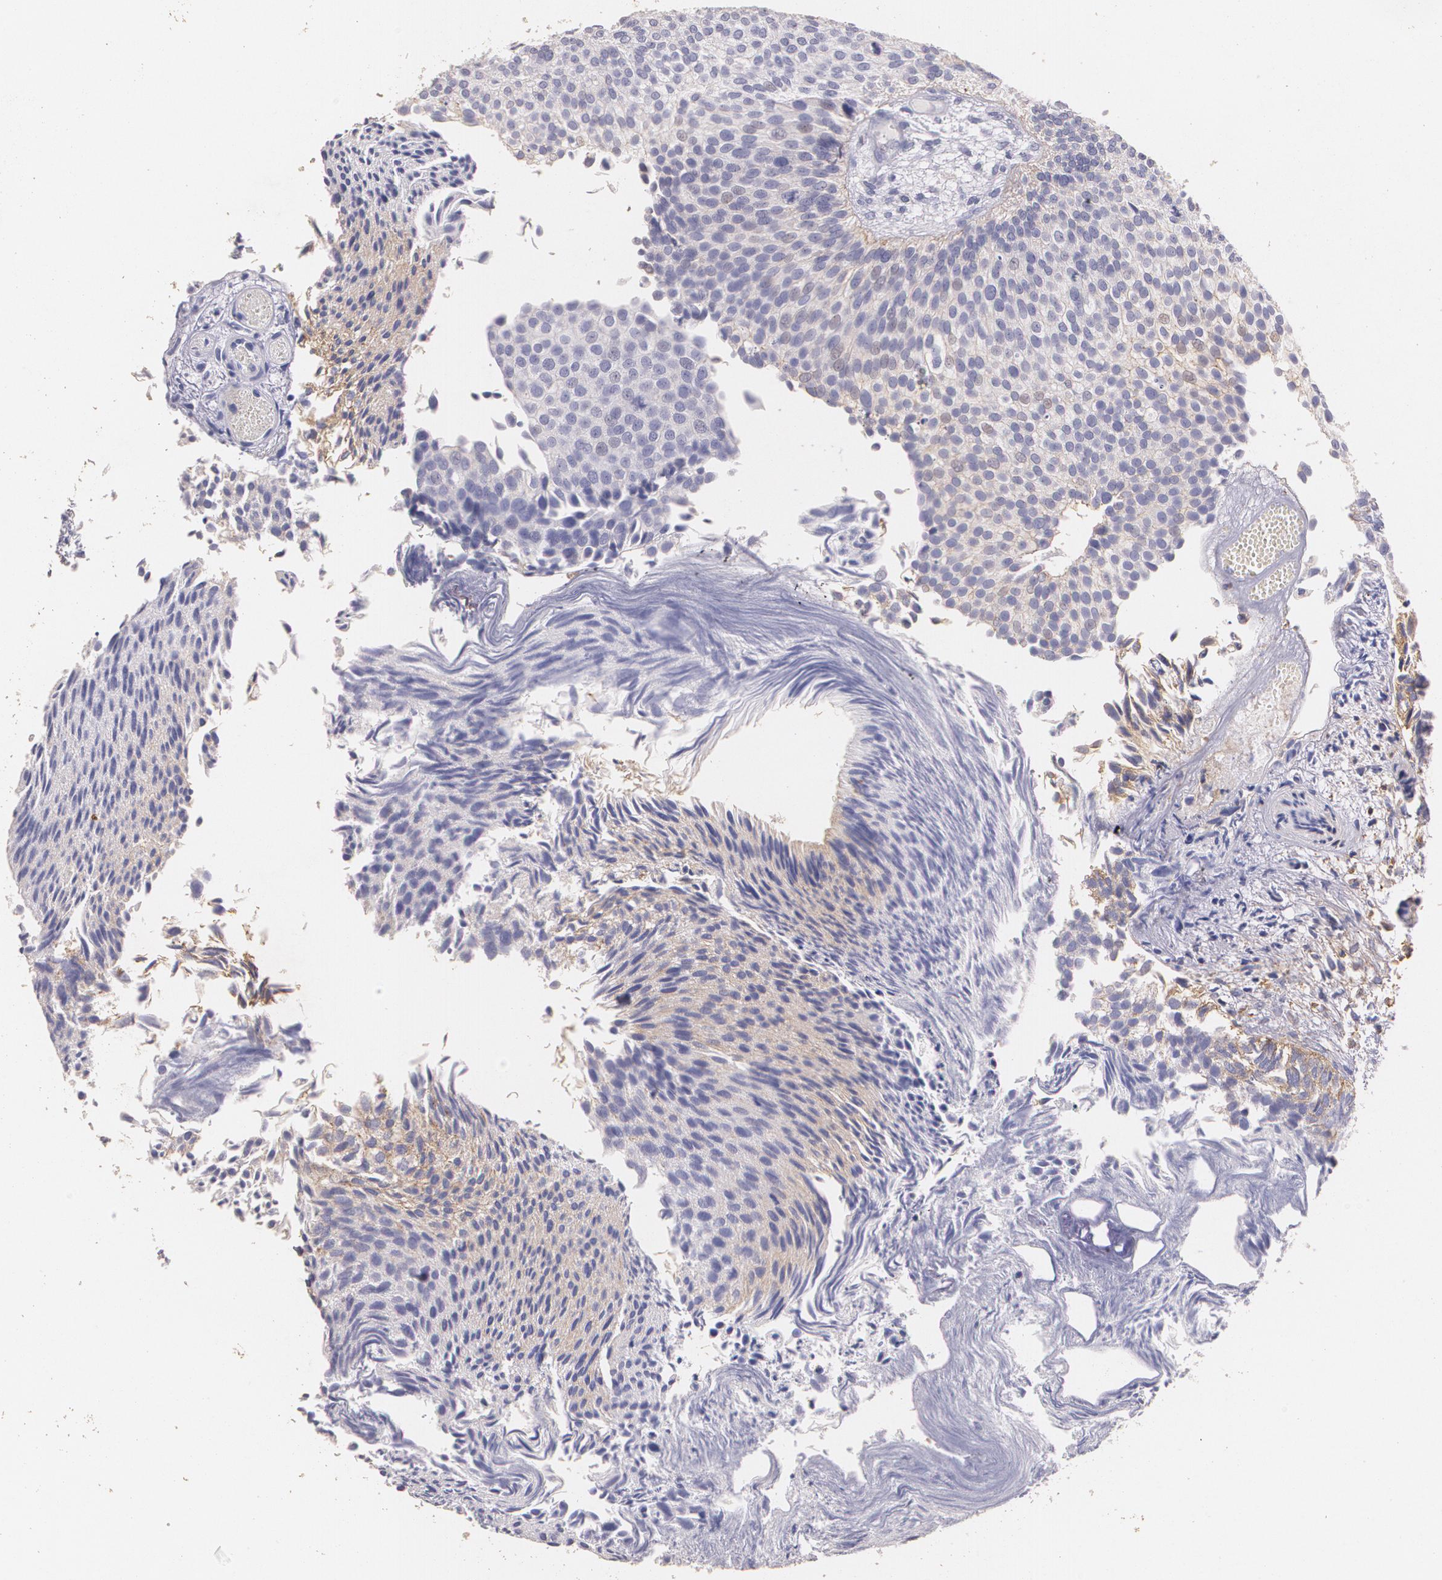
{"staining": {"intensity": "weak", "quantity": "25%-75%", "location": "cytoplasmic/membranous"}, "tissue": "urothelial cancer", "cell_type": "Tumor cells", "image_type": "cancer", "snomed": [{"axis": "morphology", "description": "Urothelial carcinoma, Low grade"}, {"axis": "topography", "description": "Urinary bladder"}], "caption": "Urothelial carcinoma (low-grade) tissue shows weak cytoplasmic/membranous positivity in about 25%-75% of tumor cells", "gene": "TGFBR1", "patient": {"sex": "male", "age": 84}}